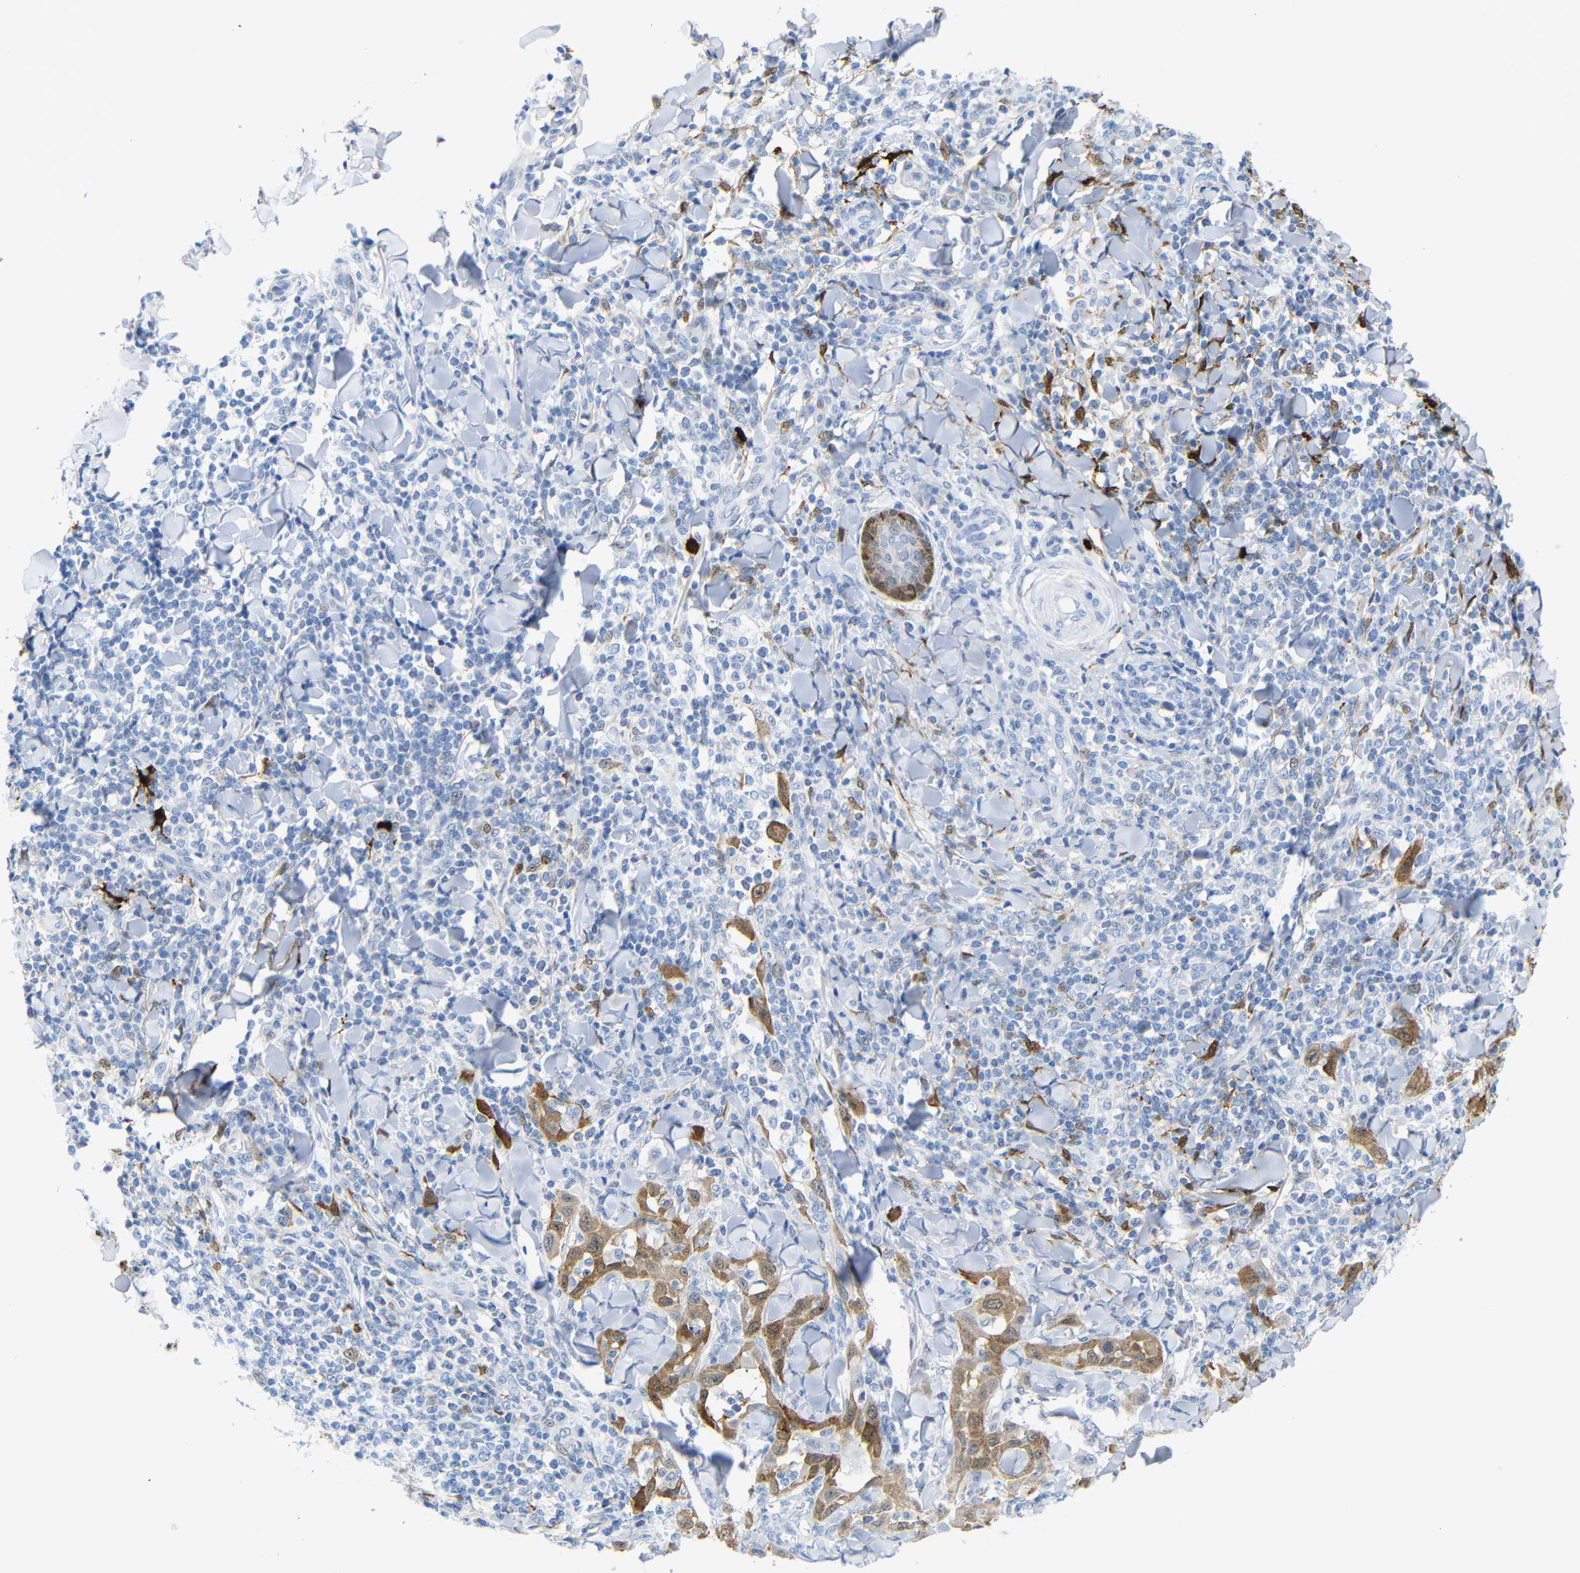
{"staining": {"intensity": "strong", "quantity": ">75%", "location": "cytoplasmic/membranous"}, "tissue": "skin cancer", "cell_type": "Tumor cells", "image_type": "cancer", "snomed": [{"axis": "morphology", "description": "Squamous cell carcinoma, NOS"}, {"axis": "topography", "description": "Skin"}], "caption": "Human skin squamous cell carcinoma stained for a protein (brown) exhibits strong cytoplasmic/membranous positive expression in approximately >75% of tumor cells.", "gene": "MT1A", "patient": {"sex": "male", "age": 24}}